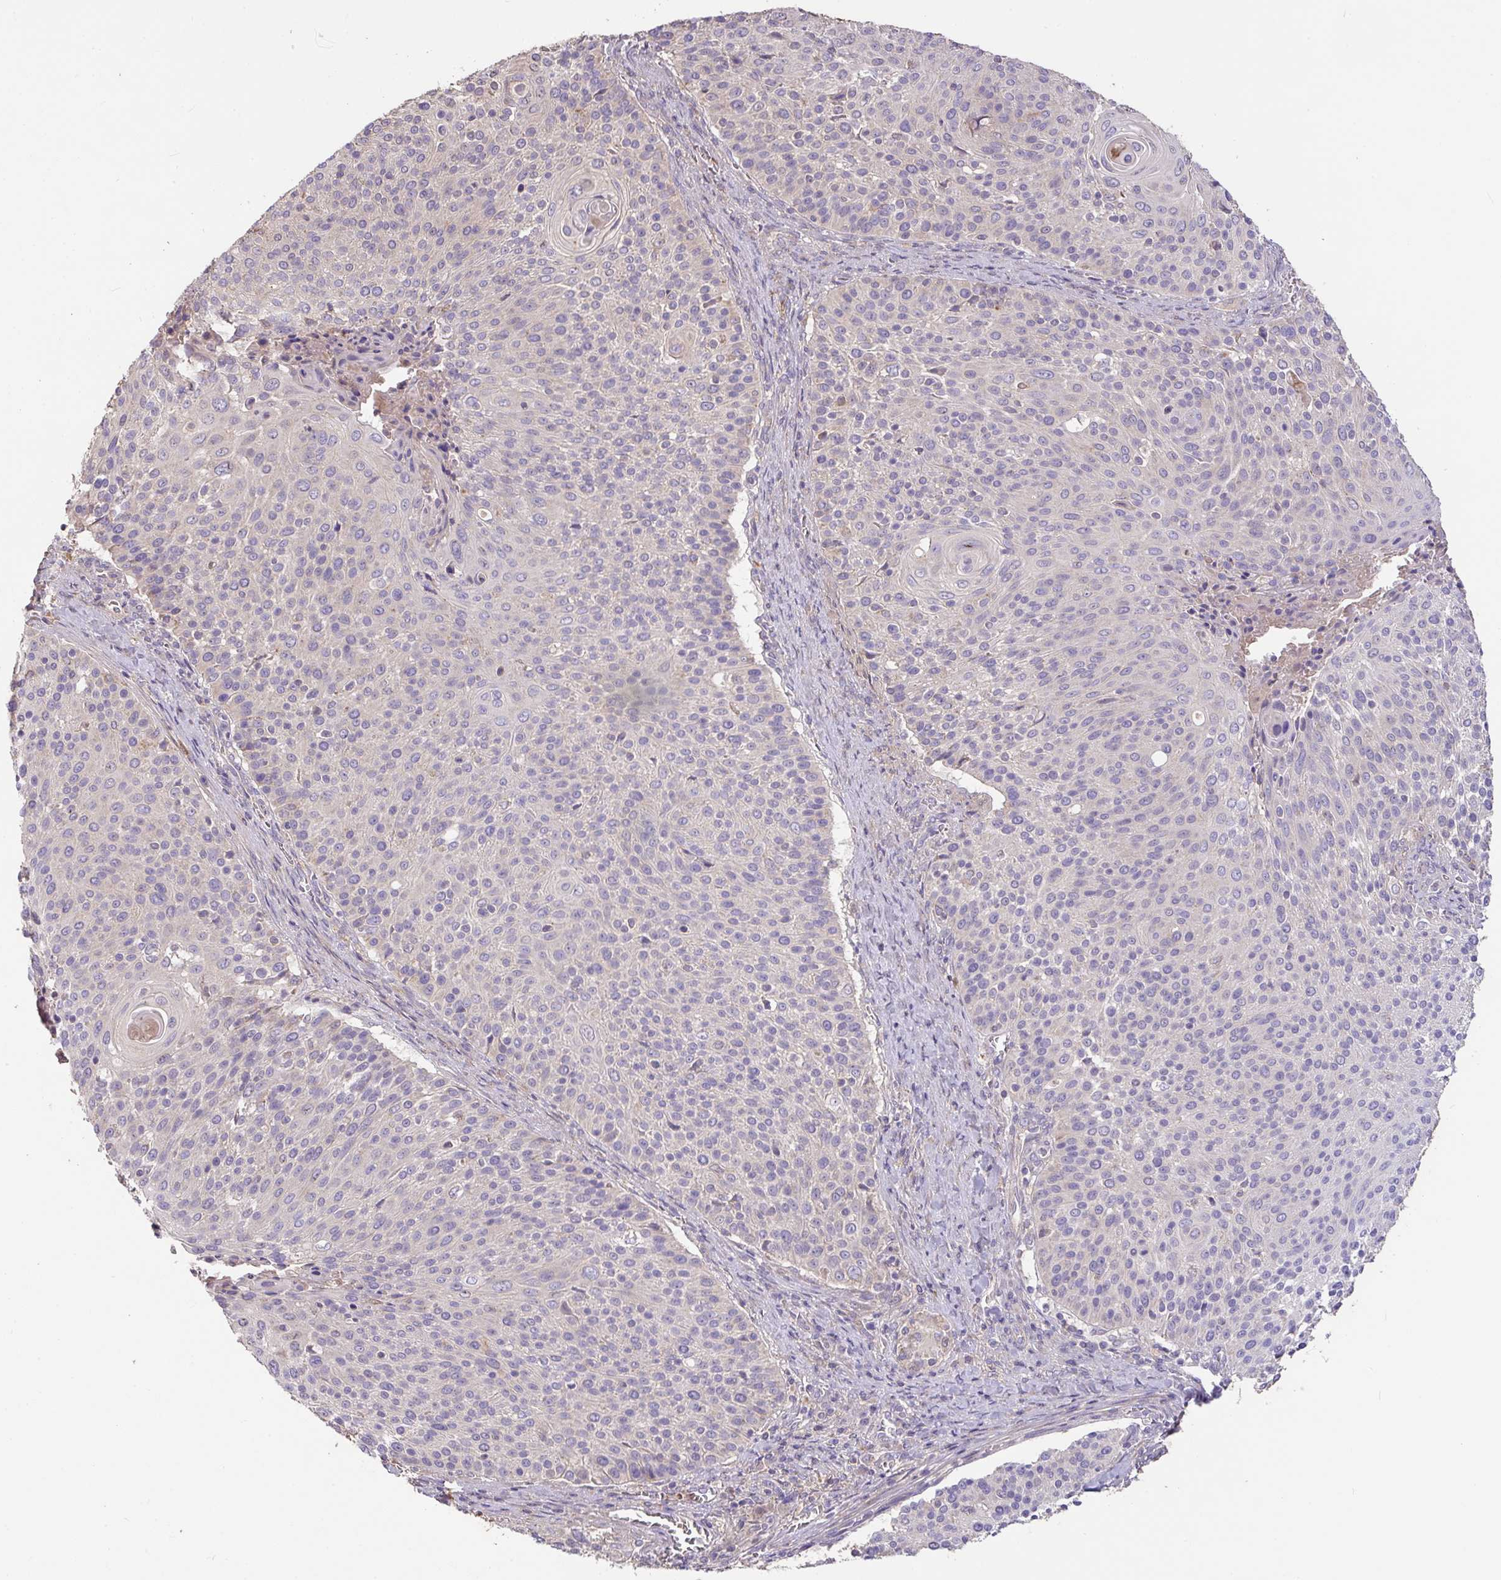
{"staining": {"intensity": "negative", "quantity": "none", "location": "none"}, "tissue": "cervical cancer", "cell_type": "Tumor cells", "image_type": "cancer", "snomed": [{"axis": "morphology", "description": "Squamous cell carcinoma, NOS"}, {"axis": "topography", "description": "Cervix"}], "caption": "Immunohistochemical staining of human cervical cancer reveals no significant positivity in tumor cells. The staining was performed using DAB (3,3'-diaminobenzidine) to visualize the protein expression in brown, while the nuclei were stained in blue with hematoxylin (Magnification: 20x).", "gene": "FCER1A", "patient": {"sex": "female", "age": 31}}